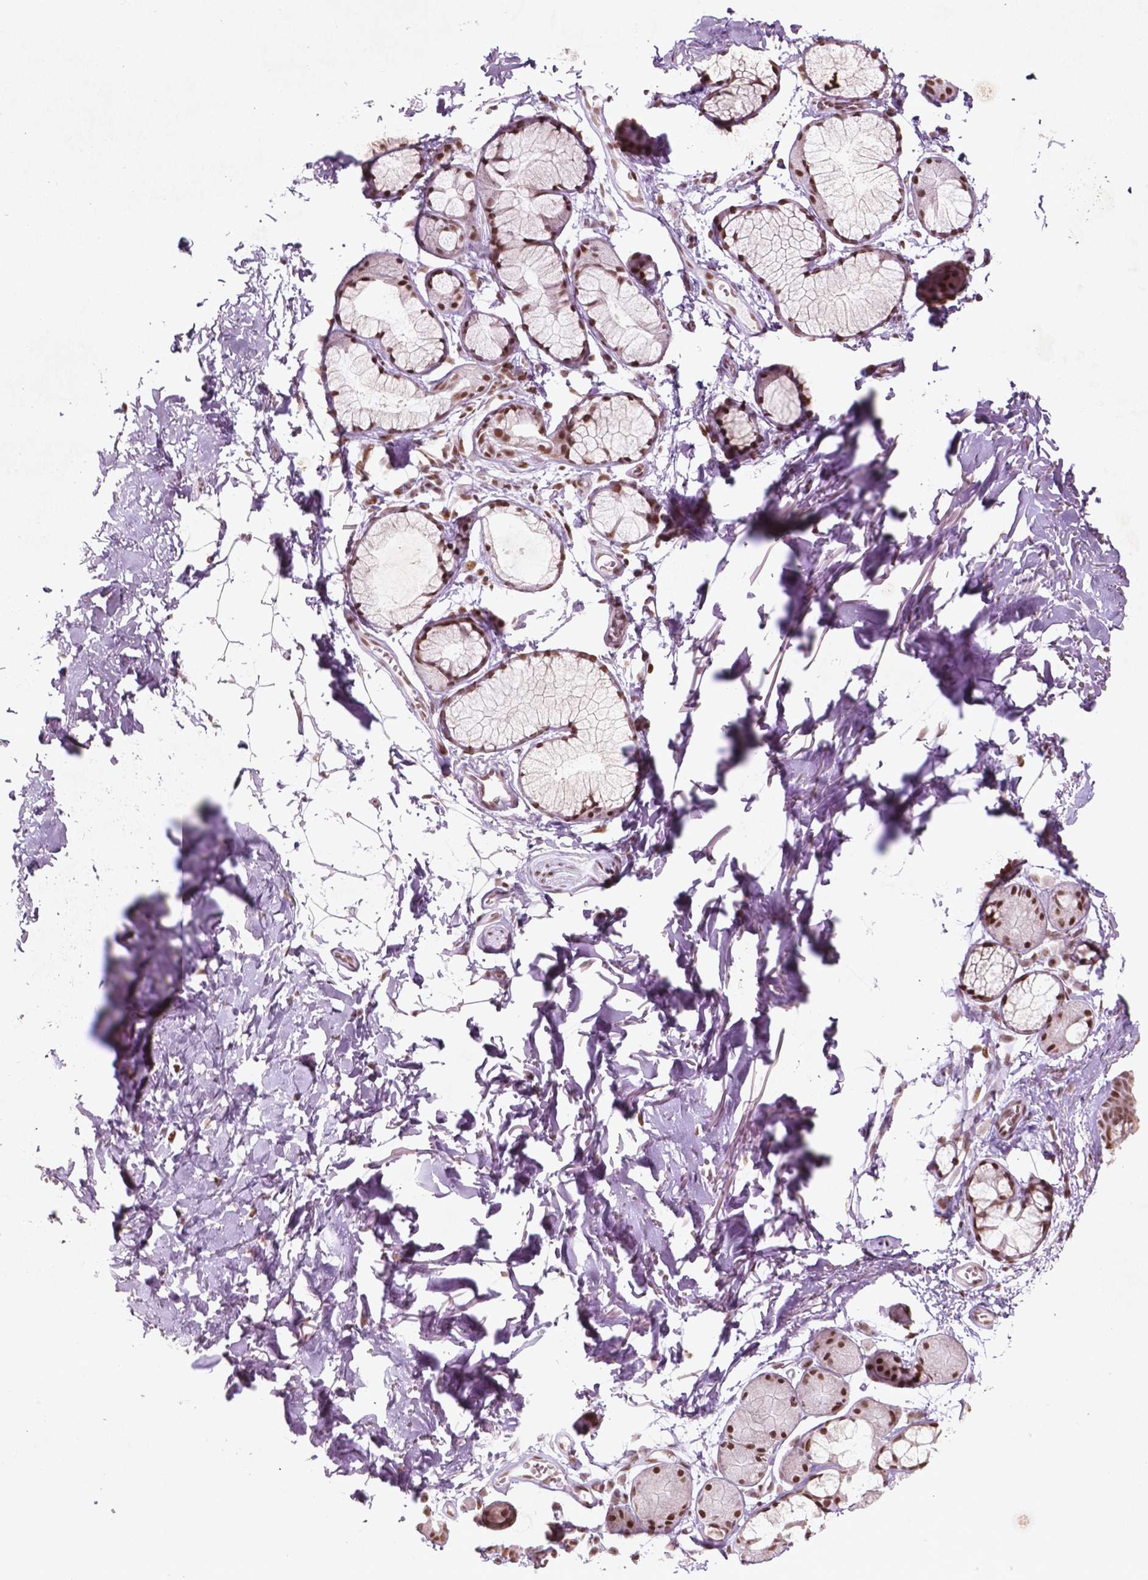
{"staining": {"intensity": "moderate", "quantity": ">75%", "location": "nuclear"}, "tissue": "adipose tissue", "cell_type": "Adipocytes", "image_type": "normal", "snomed": [{"axis": "morphology", "description": "Normal tissue, NOS"}, {"axis": "topography", "description": "Cartilage tissue"}, {"axis": "topography", "description": "Bronchus"}], "caption": "Protein staining by immunohistochemistry (IHC) exhibits moderate nuclear staining in approximately >75% of adipocytes in benign adipose tissue.", "gene": "HMG20B", "patient": {"sex": "female", "age": 79}}